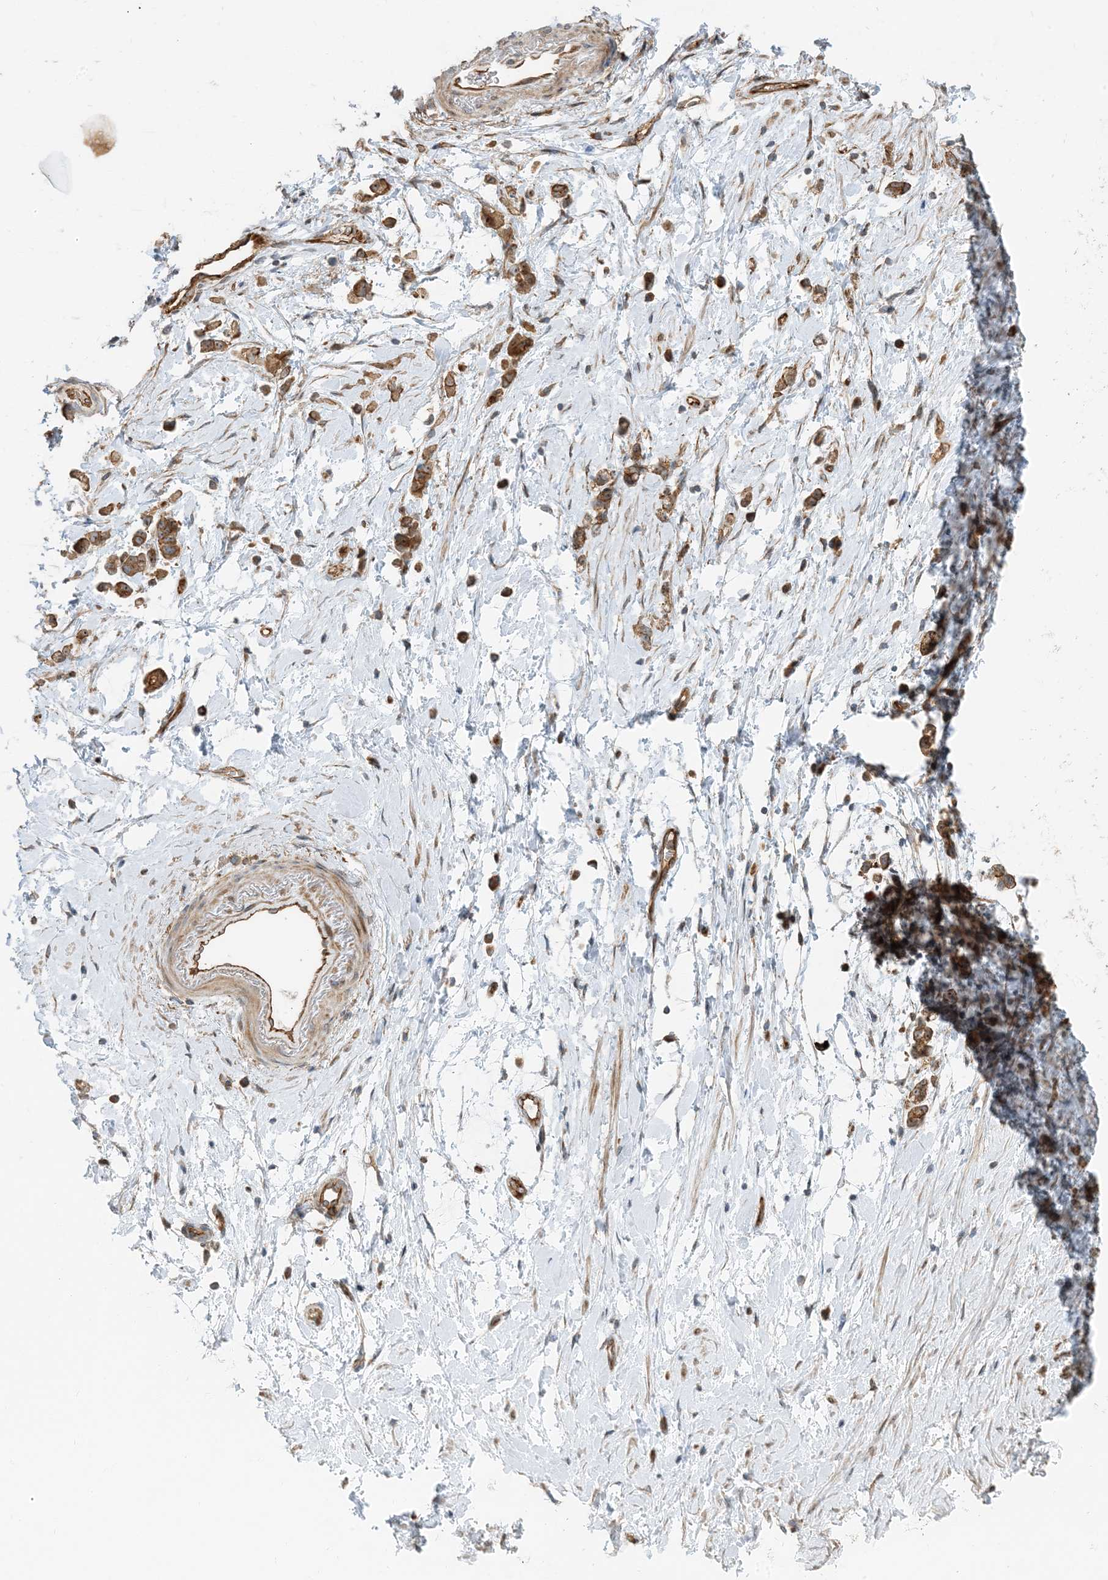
{"staining": {"intensity": "moderate", "quantity": ">75%", "location": "cytoplasmic/membranous"}, "tissue": "stomach cancer", "cell_type": "Tumor cells", "image_type": "cancer", "snomed": [{"axis": "morphology", "description": "Adenocarcinoma, NOS"}, {"axis": "topography", "description": "Stomach"}], "caption": "DAB (3,3'-diaminobenzidine) immunohistochemical staining of human stomach adenocarcinoma exhibits moderate cytoplasmic/membranous protein staining in about >75% of tumor cells.", "gene": "MYL5", "patient": {"sex": "female", "age": 60}}